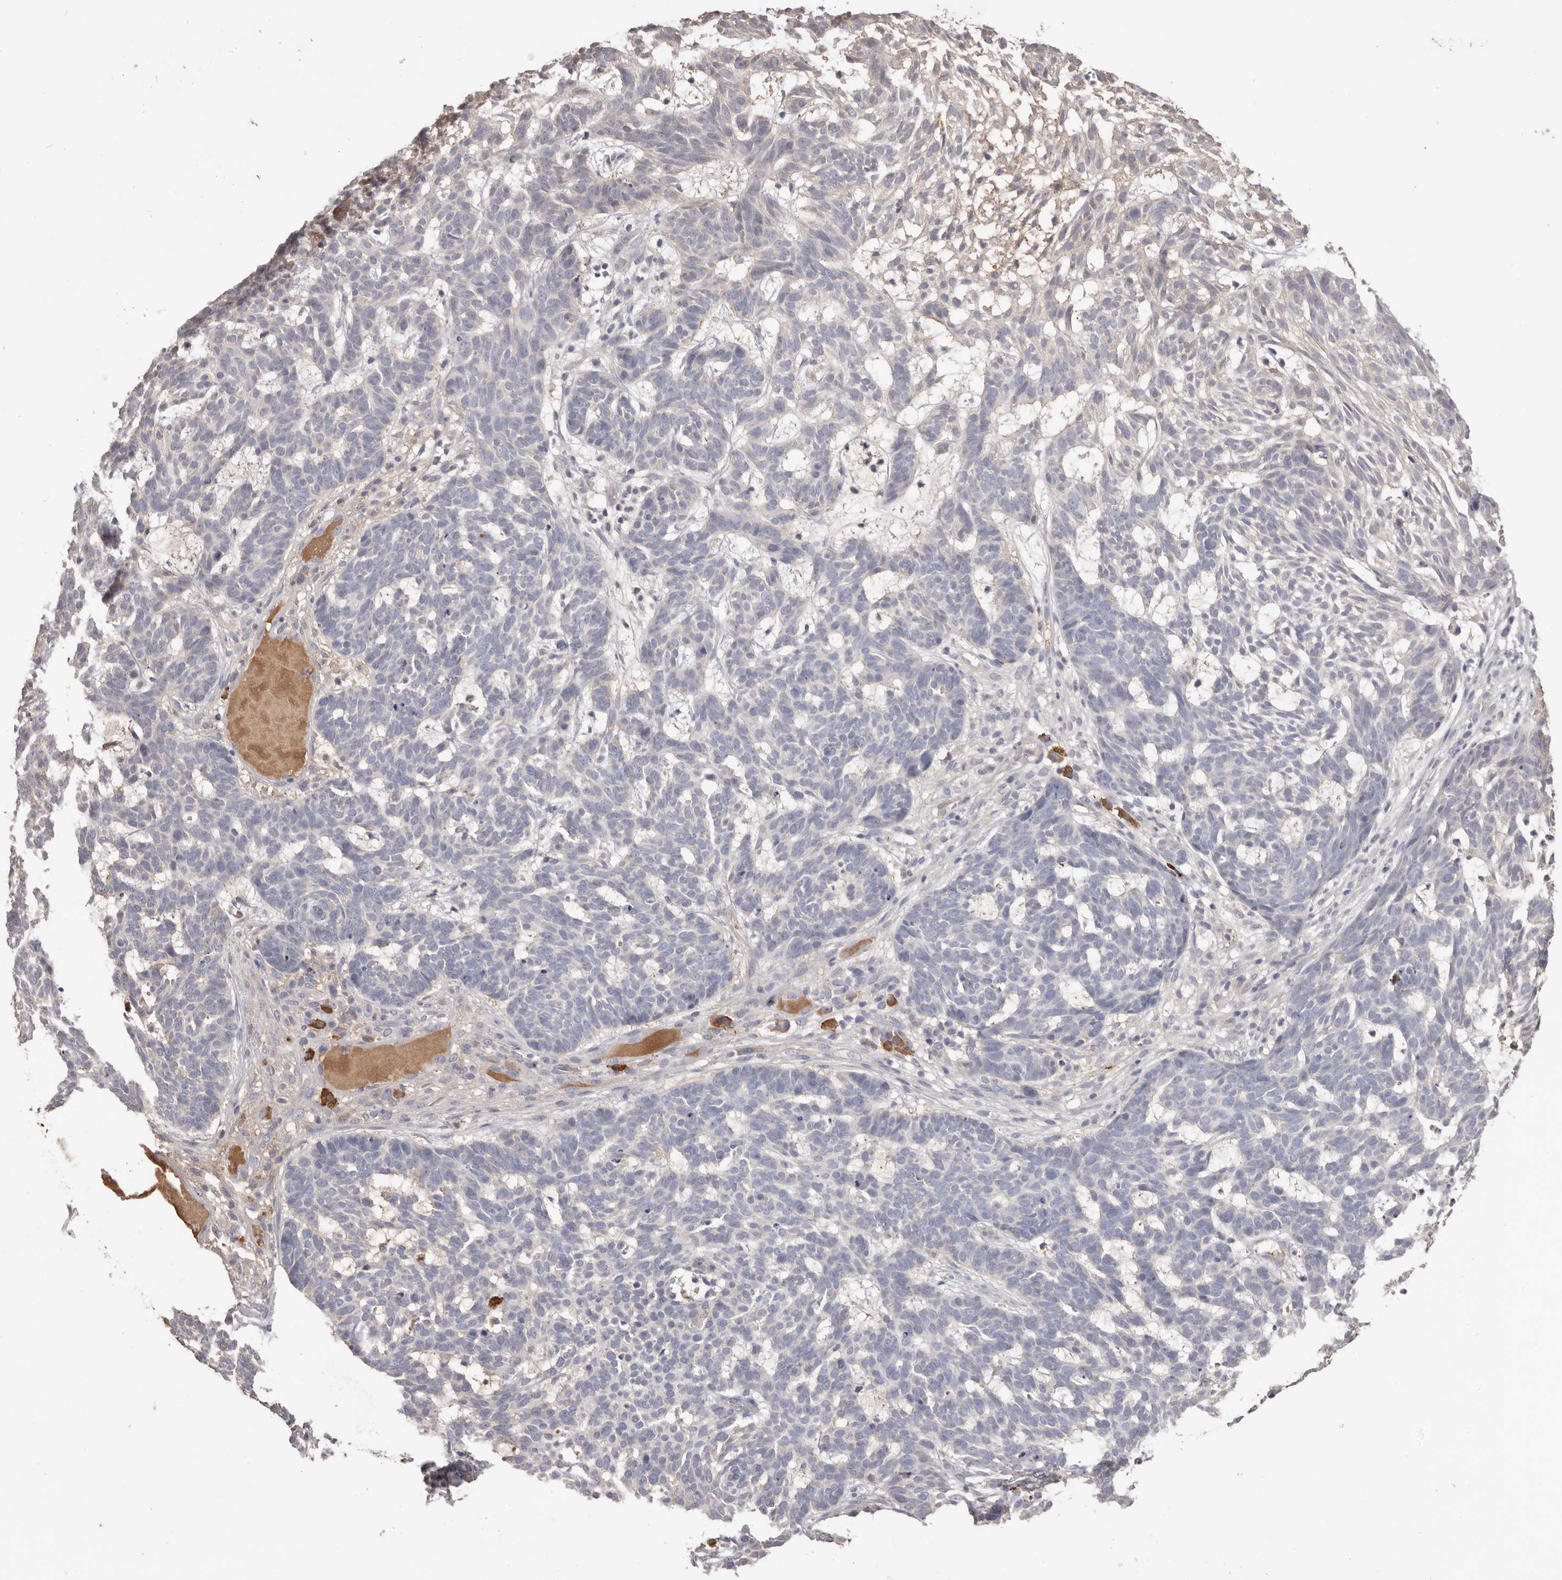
{"staining": {"intensity": "negative", "quantity": "none", "location": "none"}, "tissue": "skin cancer", "cell_type": "Tumor cells", "image_type": "cancer", "snomed": [{"axis": "morphology", "description": "Basal cell carcinoma"}, {"axis": "topography", "description": "Skin"}], "caption": "There is no significant expression in tumor cells of skin cancer.", "gene": "HCAR2", "patient": {"sex": "male", "age": 85}}